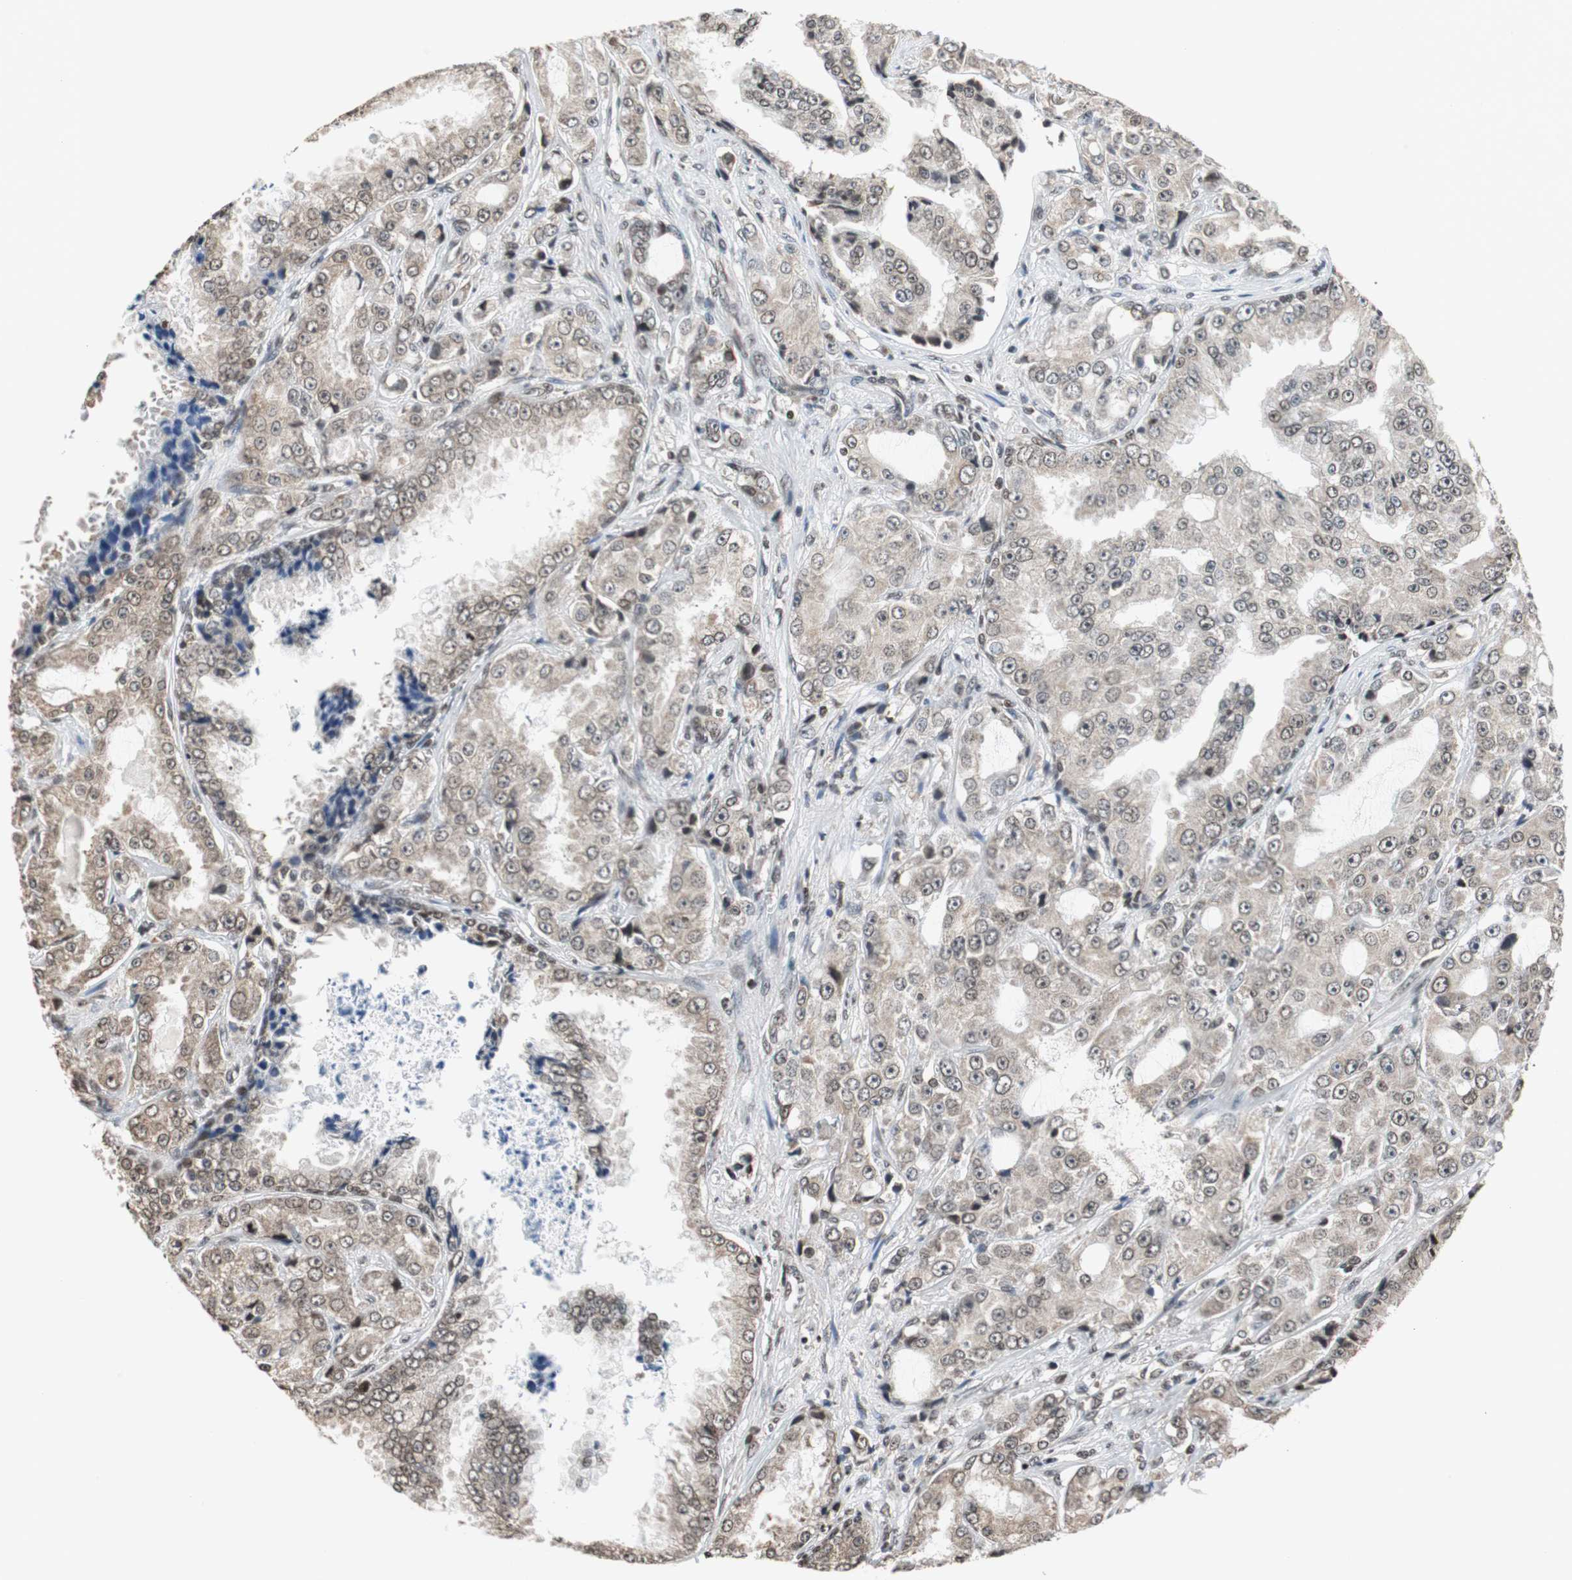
{"staining": {"intensity": "weak", "quantity": ">75%", "location": "cytoplasmic/membranous,nuclear"}, "tissue": "prostate cancer", "cell_type": "Tumor cells", "image_type": "cancer", "snomed": [{"axis": "morphology", "description": "Adenocarcinoma, High grade"}, {"axis": "topography", "description": "Prostate"}], "caption": "Approximately >75% of tumor cells in high-grade adenocarcinoma (prostate) show weak cytoplasmic/membranous and nuclear protein staining as visualized by brown immunohistochemical staining.", "gene": "REST", "patient": {"sex": "male", "age": 73}}